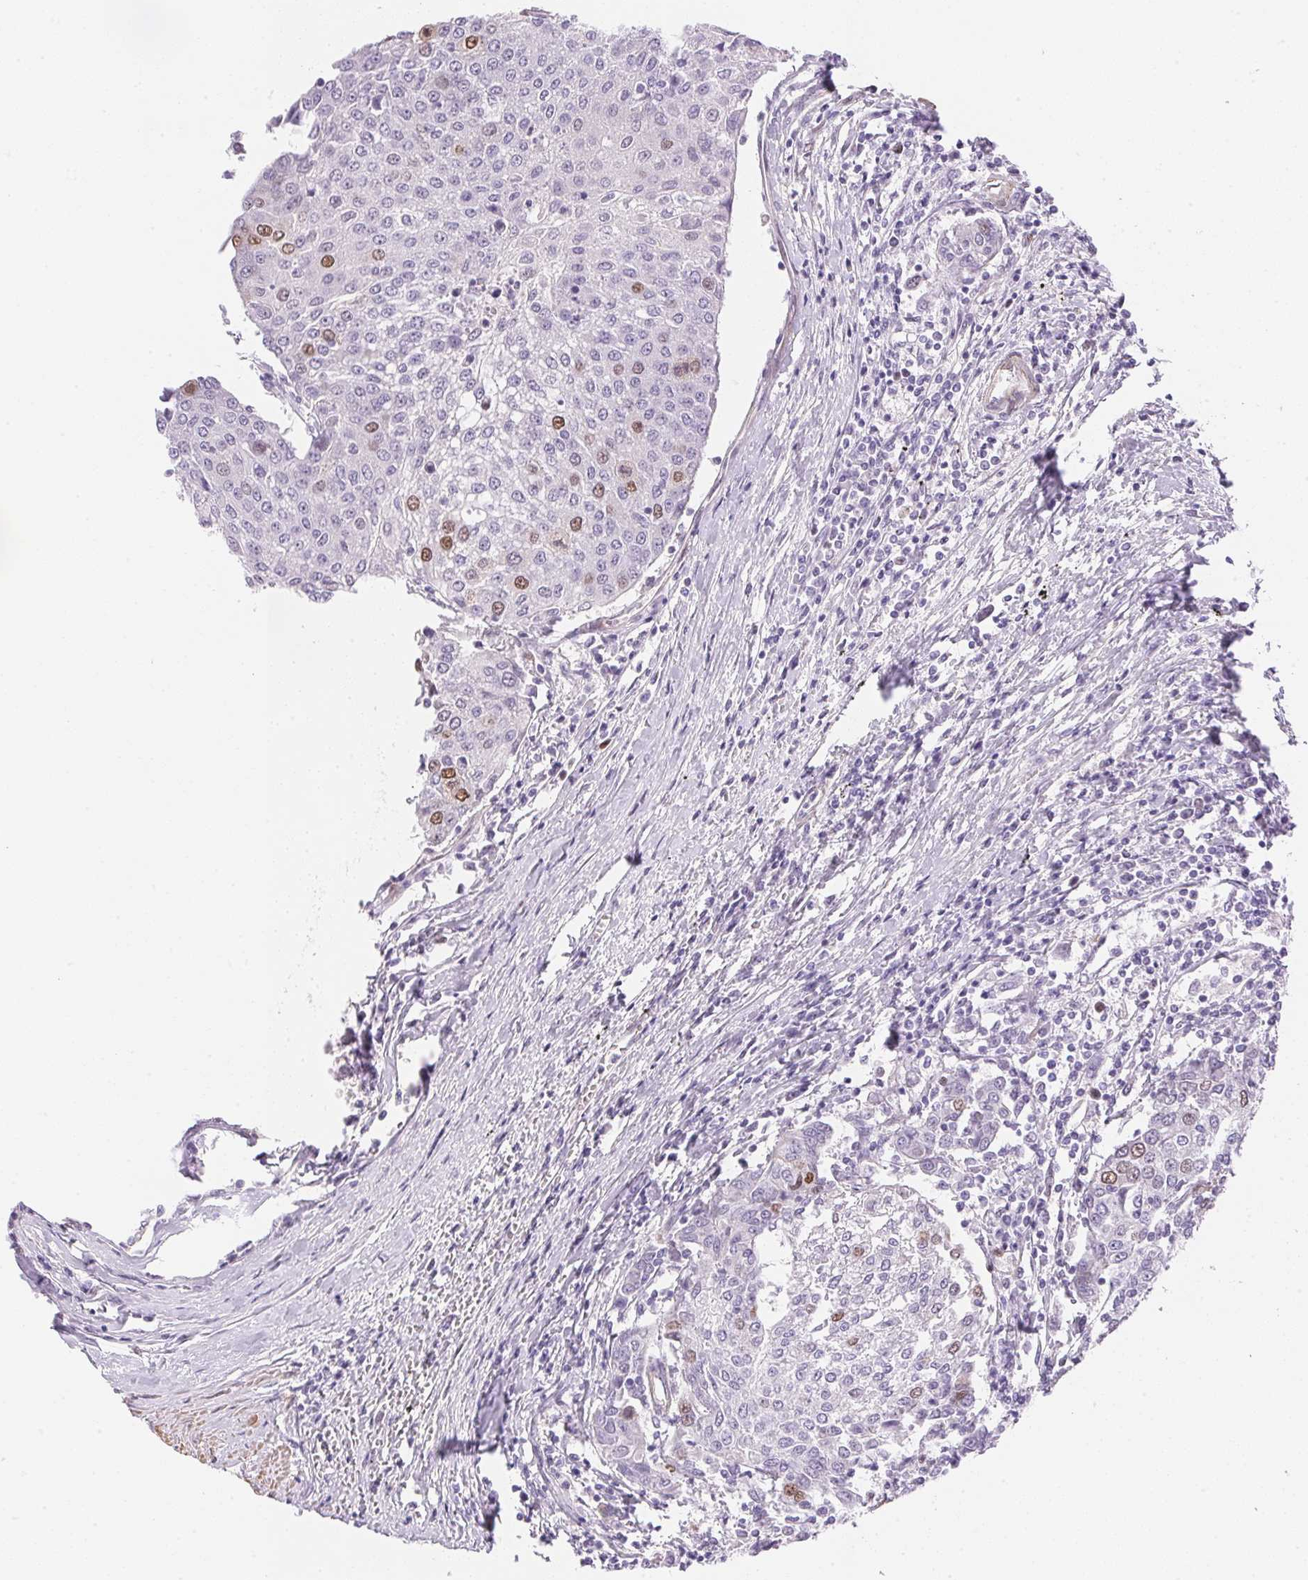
{"staining": {"intensity": "moderate", "quantity": "<25%", "location": "nuclear"}, "tissue": "urothelial cancer", "cell_type": "Tumor cells", "image_type": "cancer", "snomed": [{"axis": "morphology", "description": "Urothelial carcinoma, High grade"}, {"axis": "topography", "description": "Urinary bladder"}], "caption": "Immunohistochemistry (IHC) staining of high-grade urothelial carcinoma, which reveals low levels of moderate nuclear staining in approximately <25% of tumor cells indicating moderate nuclear protein staining. The staining was performed using DAB (3,3'-diaminobenzidine) (brown) for protein detection and nuclei were counterstained in hematoxylin (blue).", "gene": "SMTN", "patient": {"sex": "female", "age": 85}}